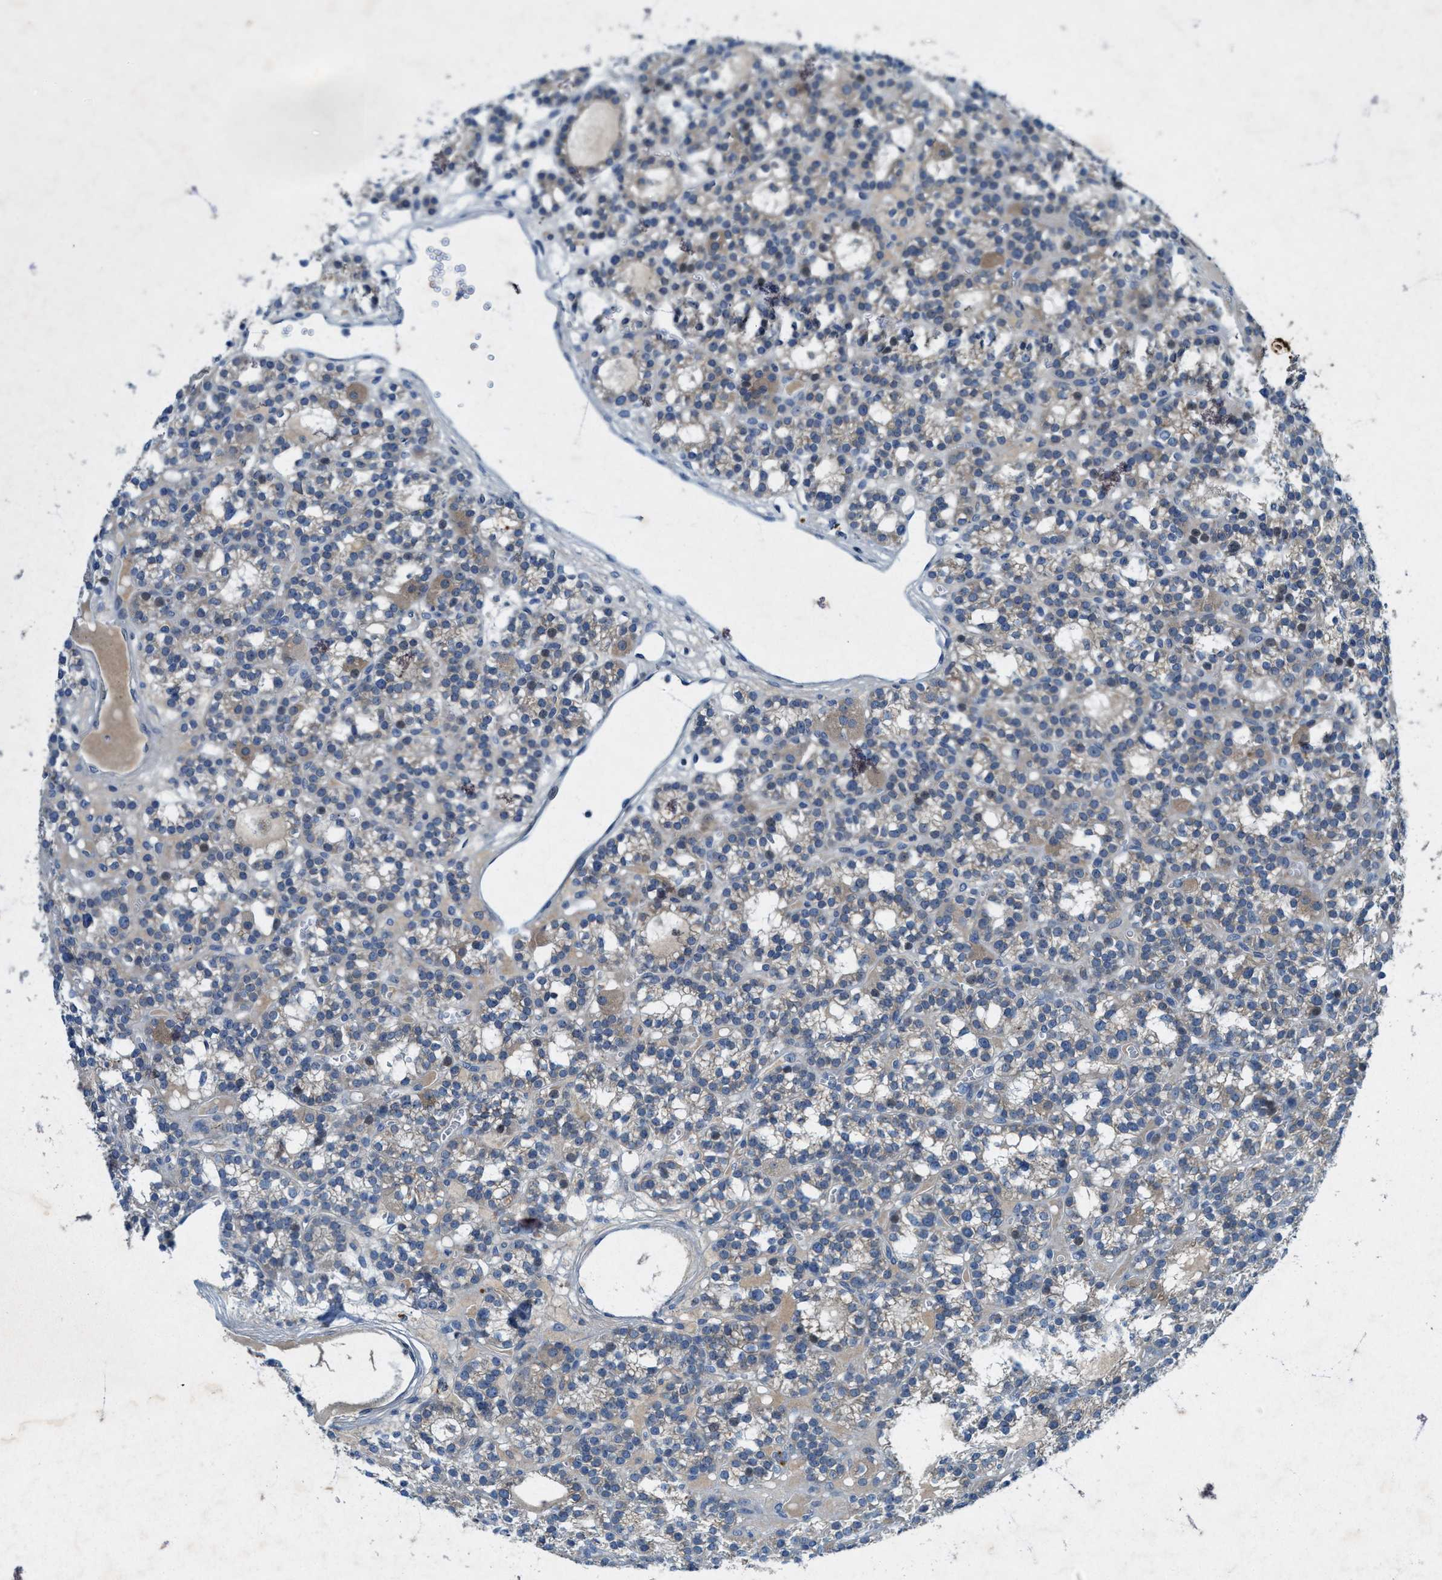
{"staining": {"intensity": "weak", "quantity": "<25%", "location": "cytoplasmic/membranous"}, "tissue": "parathyroid gland", "cell_type": "Glandular cells", "image_type": "normal", "snomed": [{"axis": "morphology", "description": "Normal tissue, NOS"}, {"axis": "morphology", "description": "Adenoma, NOS"}, {"axis": "topography", "description": "Parathyroid gland"}], "caption": "Immunohistochemistry (IHC) image of benign parathyroid gland stained for a protein (brown), which displays no positivity in glandular cells.", "gene": "URGCP", "patient": {"sex": "female", "age": 58}}